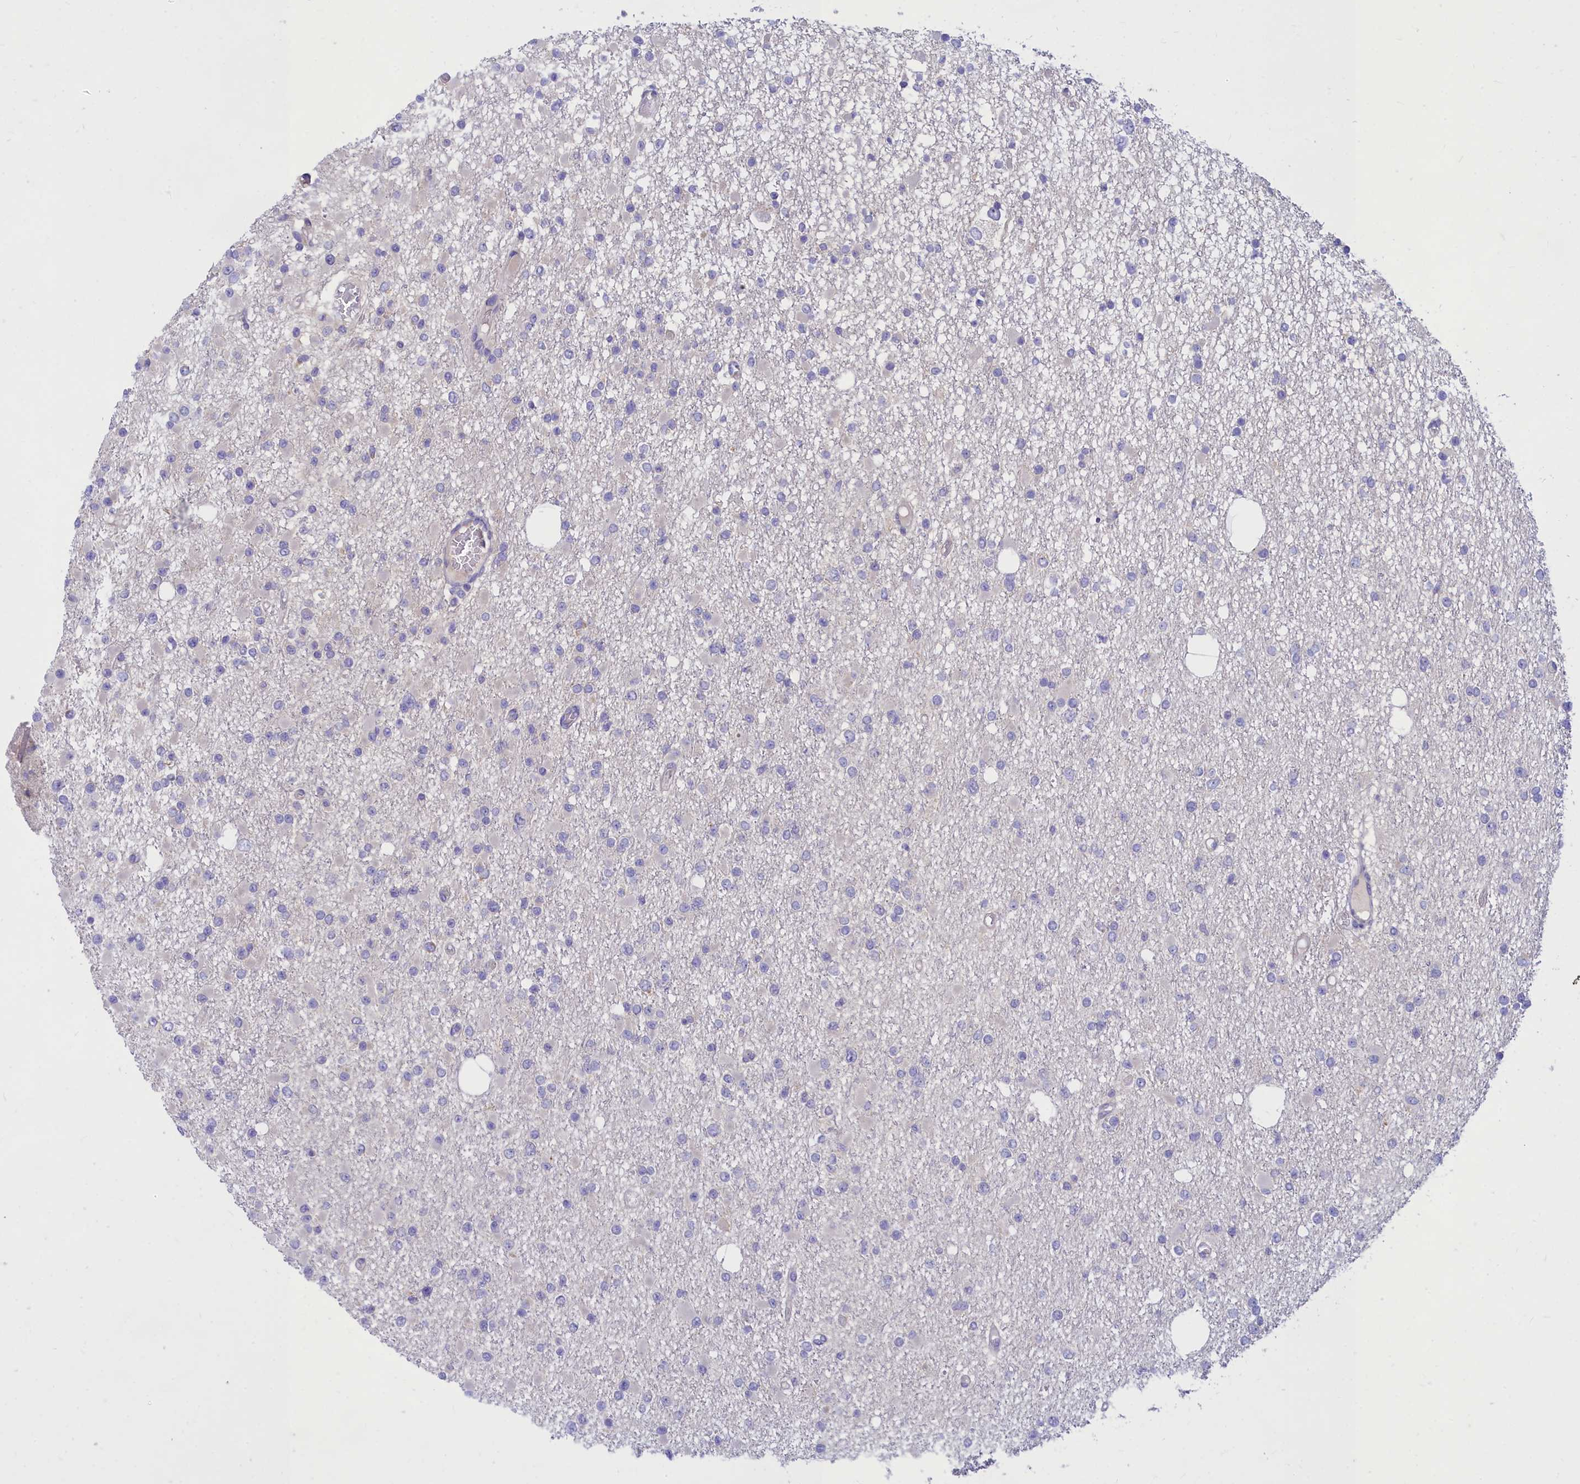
{"staining": {"intensity": "negative", "quantity": "none", "location": "none"}, "tissue": "glioma", "cell_type": "Tumor cells", "image_type": "cancer", "snomed": [{"axis": "morphology", "description": "Glioma, malignant, Low grade"}, {"axis": "topography", "description": "Brain"}], "caption": "A micrograph of human malignant glioma (low-grade) is negative for staining in tumor cells.", "gene": "TMEM30B", "patient": {"sex": "female", "age": 22}}